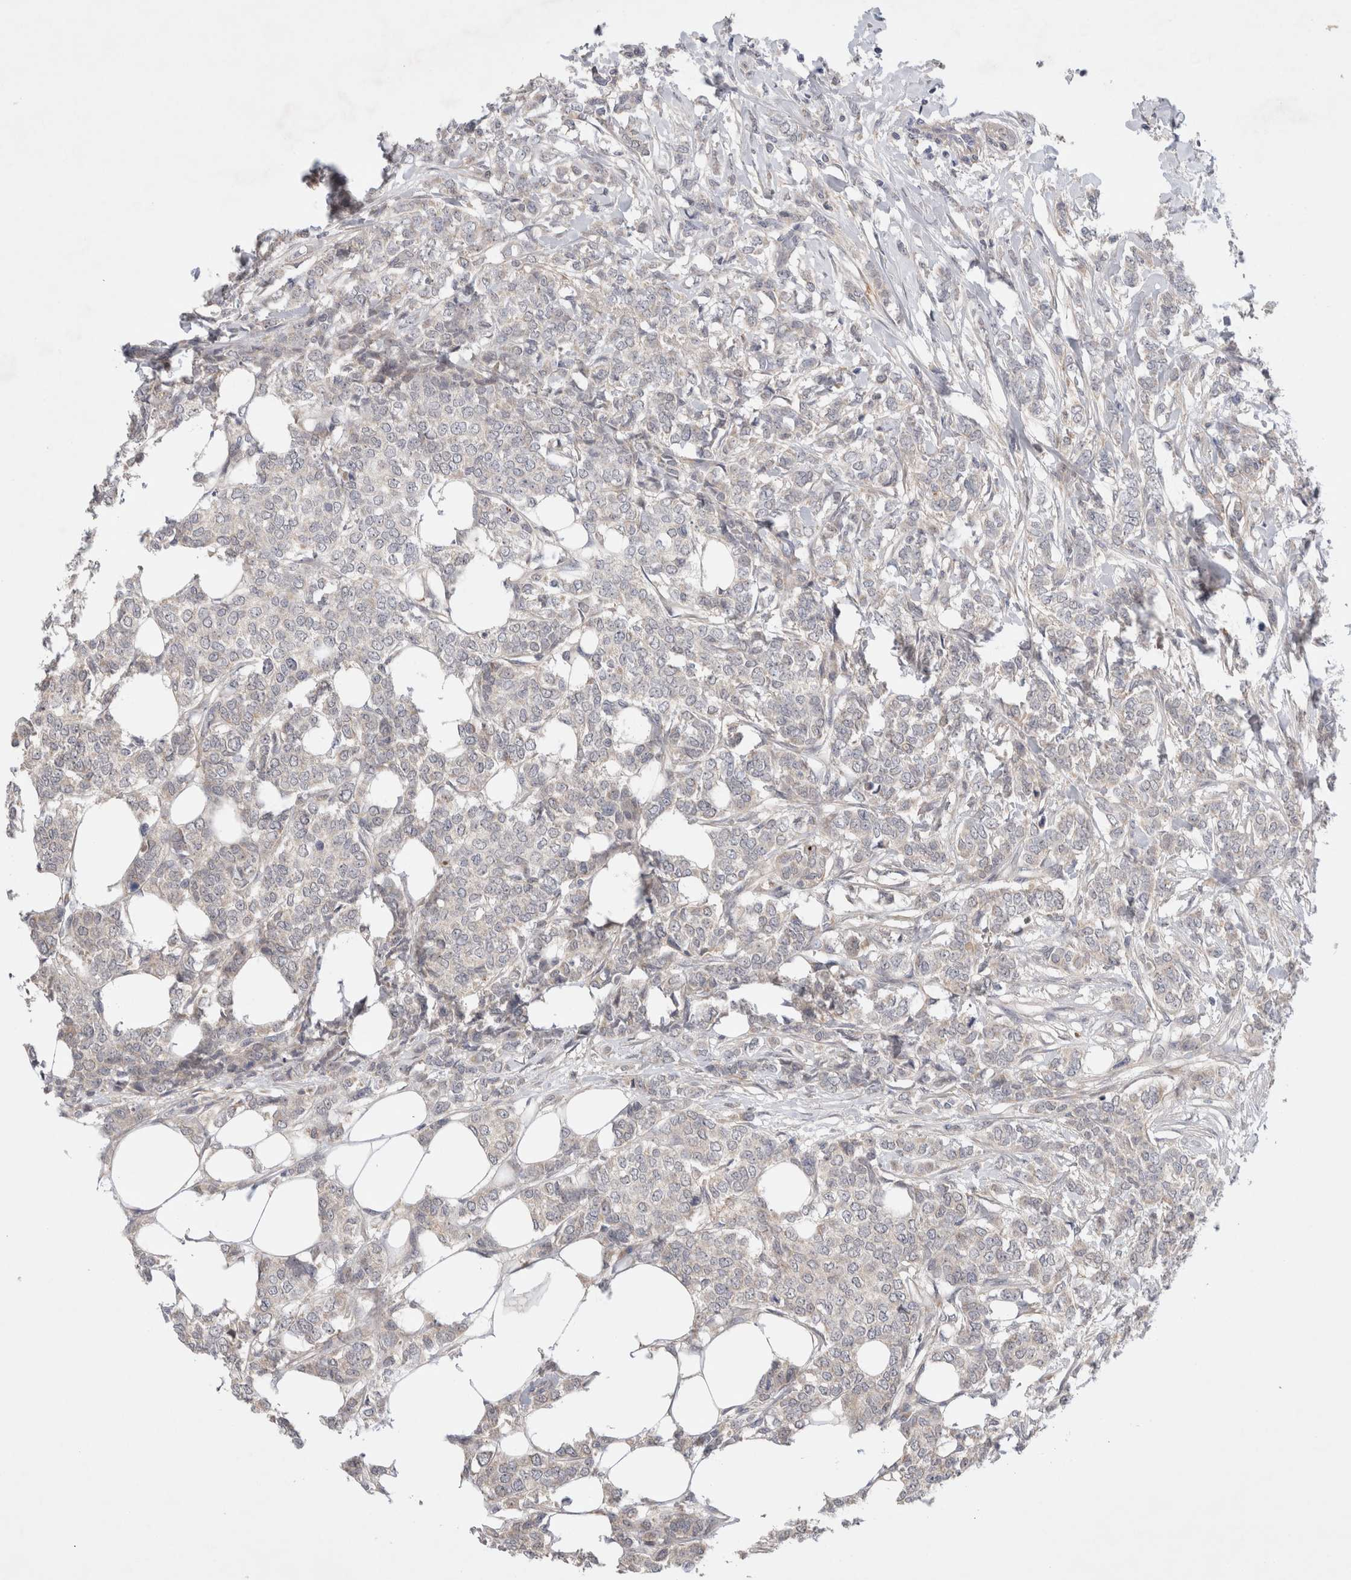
{"staining": {"intensity": "weak", "quantity": "<25%", "location": "cytoplasmic/membranous"}, "tissue": "breast cancer", "cell_type": "Tumor cells", "image_type": "cancer", "snomed": [{"axis": "morphology", "description": "Lobular carcinoma"}, {"axis": "topography", "description": "Skin"}, {"axis": "topography", "description": "Breast"}], "caption": "DAB immunohistochemical staining of human breast cancer (lobular carcinoma) shows no significant staining in tumor cells.", "gene": "GSDMB", "patient": {"sex": "female", "age": 46}}